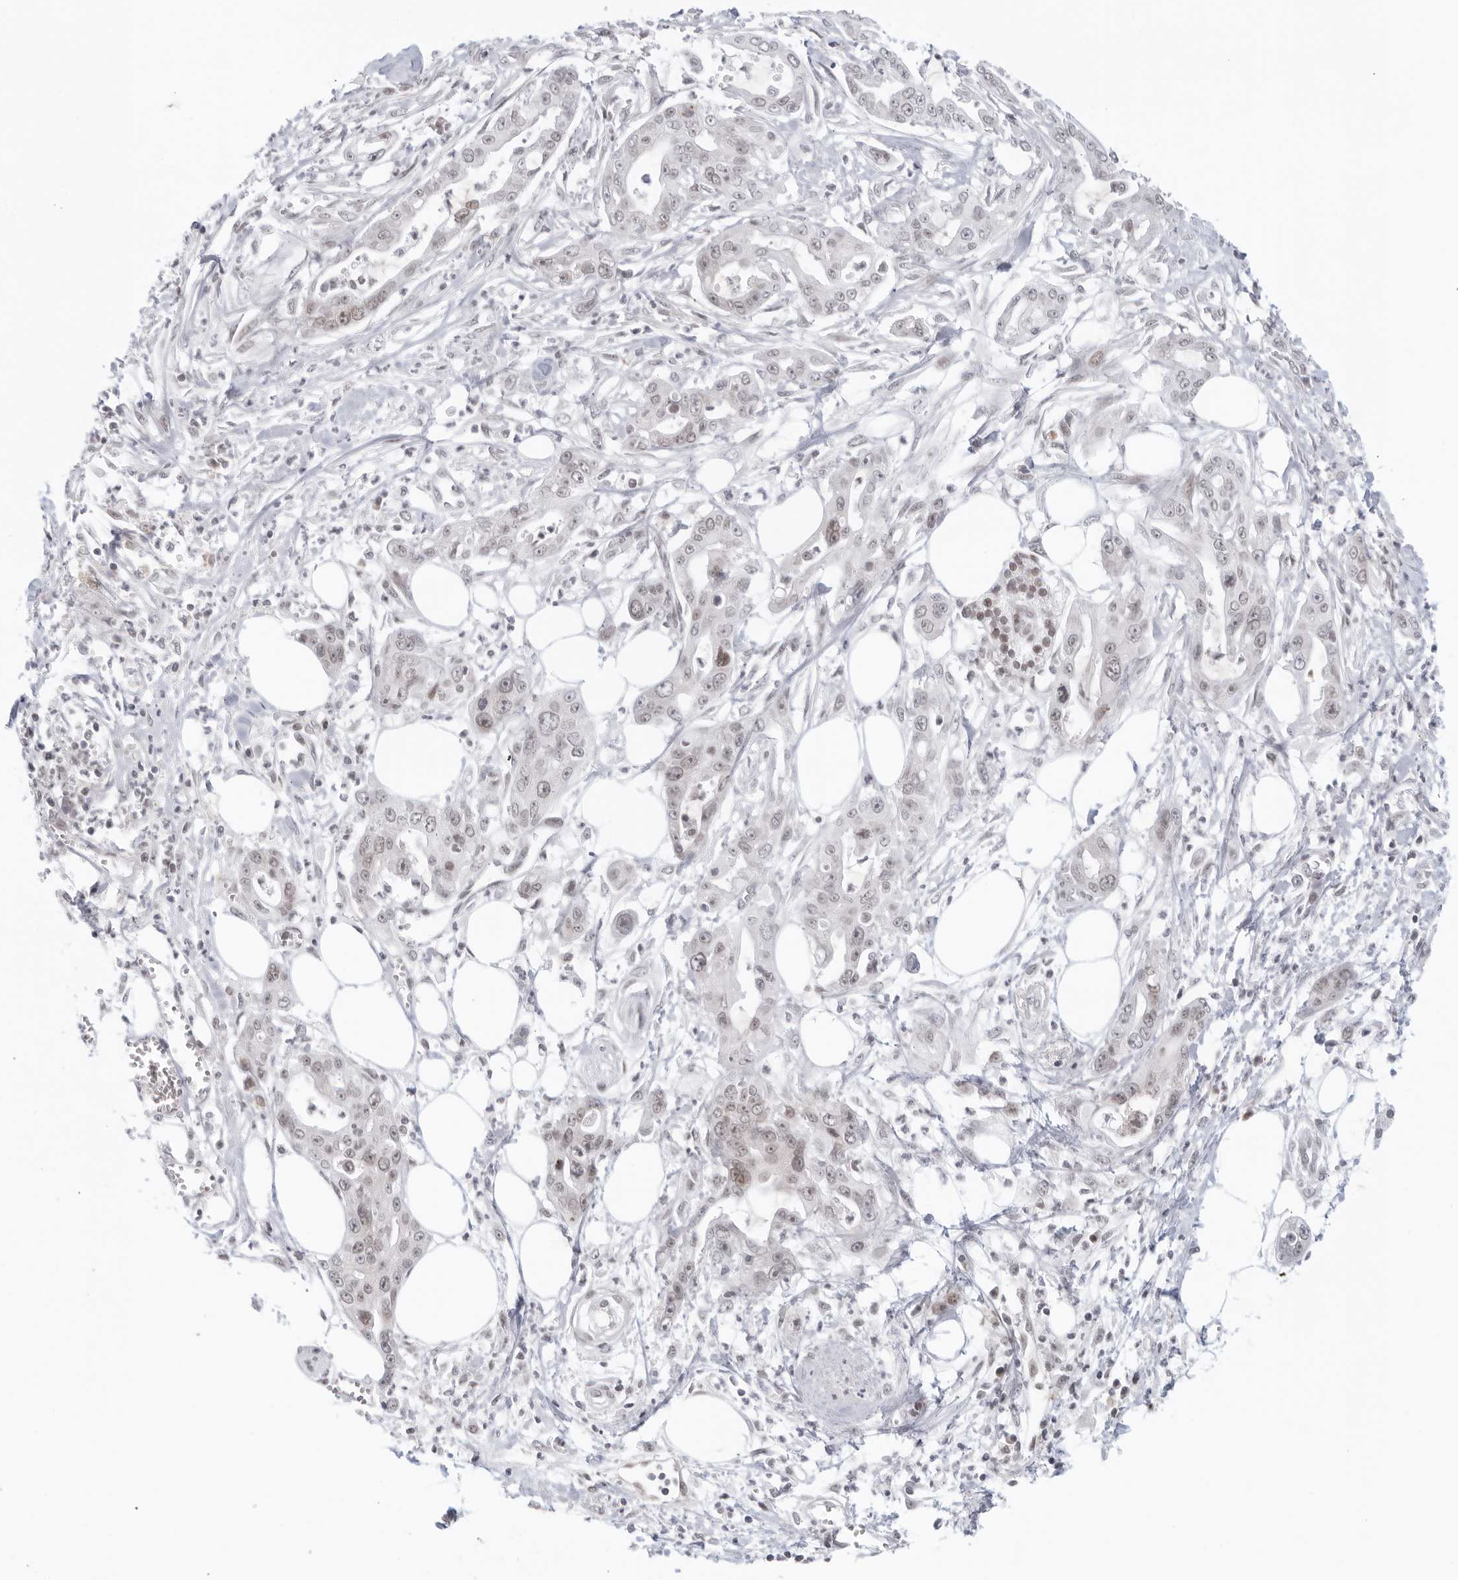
{"staining": {"intensity": "negative", "quantity": "none", "location": "none"}, "tissue": "pancreatic cancer", "cell_type": "Tumor cells", "image_type": "cancer", "snomed": [{"axis": "morphology", "description": "Adenocarcinoma, NOS"}, {"axis": "topography", "description": "Pancreas"}], "caption": "Pancreatic cancer was stained to show a protein in brown. There is no significant positivity in tumor cells.", "gene": "RAB11FIP3", "patient": {"sex": "male", "age": 68}}